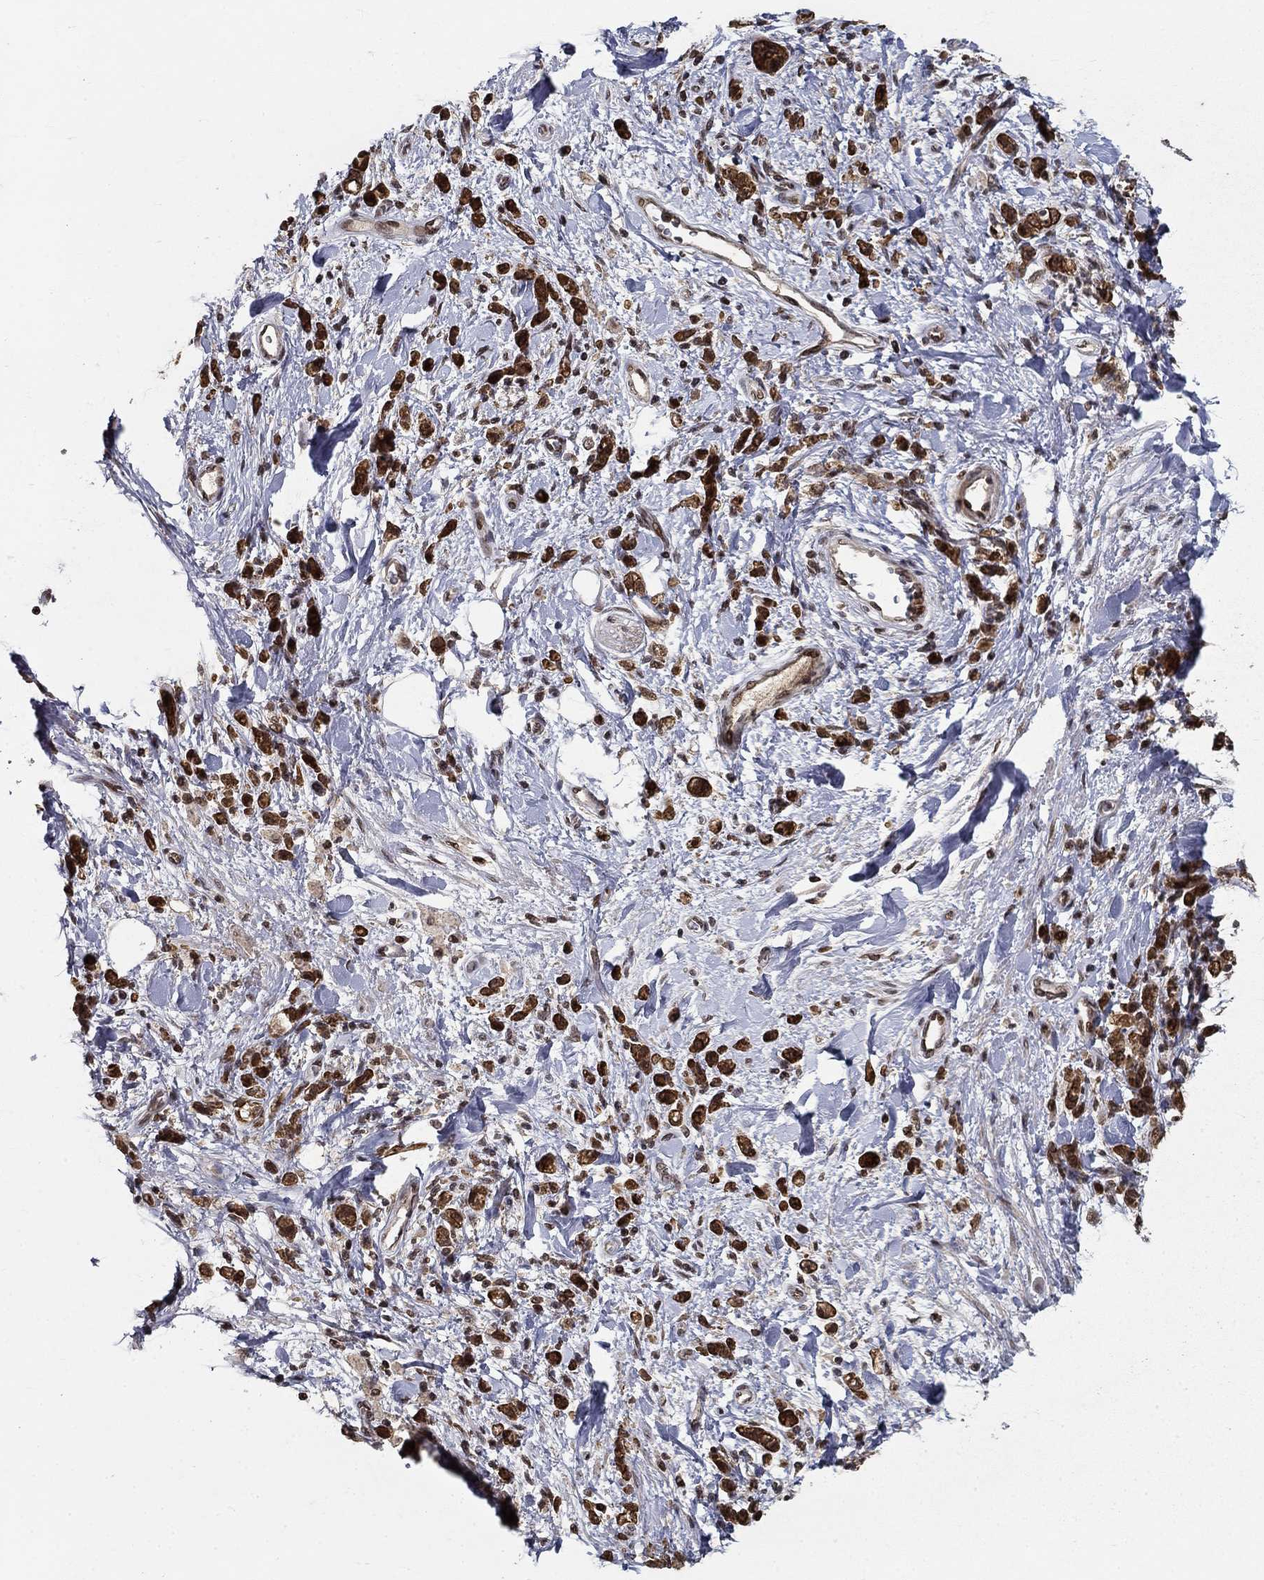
{"staining": {"intensity": "strong", "quantity": ">75%", "location": "cytoplasmic/membranous,nuclear"}, "tissue": "stomach cancer", "cell_type": "Tumor cells", "image_type": "cancer", "snomed": [{"axis": "morphology", "description": "Adenocarcinoma, NOS"}, {"axis": "topography", "description": "Stomach"}], "caption": "The histopathology image demonstrates staining of adenocarcinoma (stomach), revealing strong cytoplasmic/membranous and nuclear protein expression (brown color) within tumor cells. (brown staining indicates protein expression, while blue staining denotes nuclei).", "gene": "CDCA7L", "patient": {"sex": "male", "age": 77}}